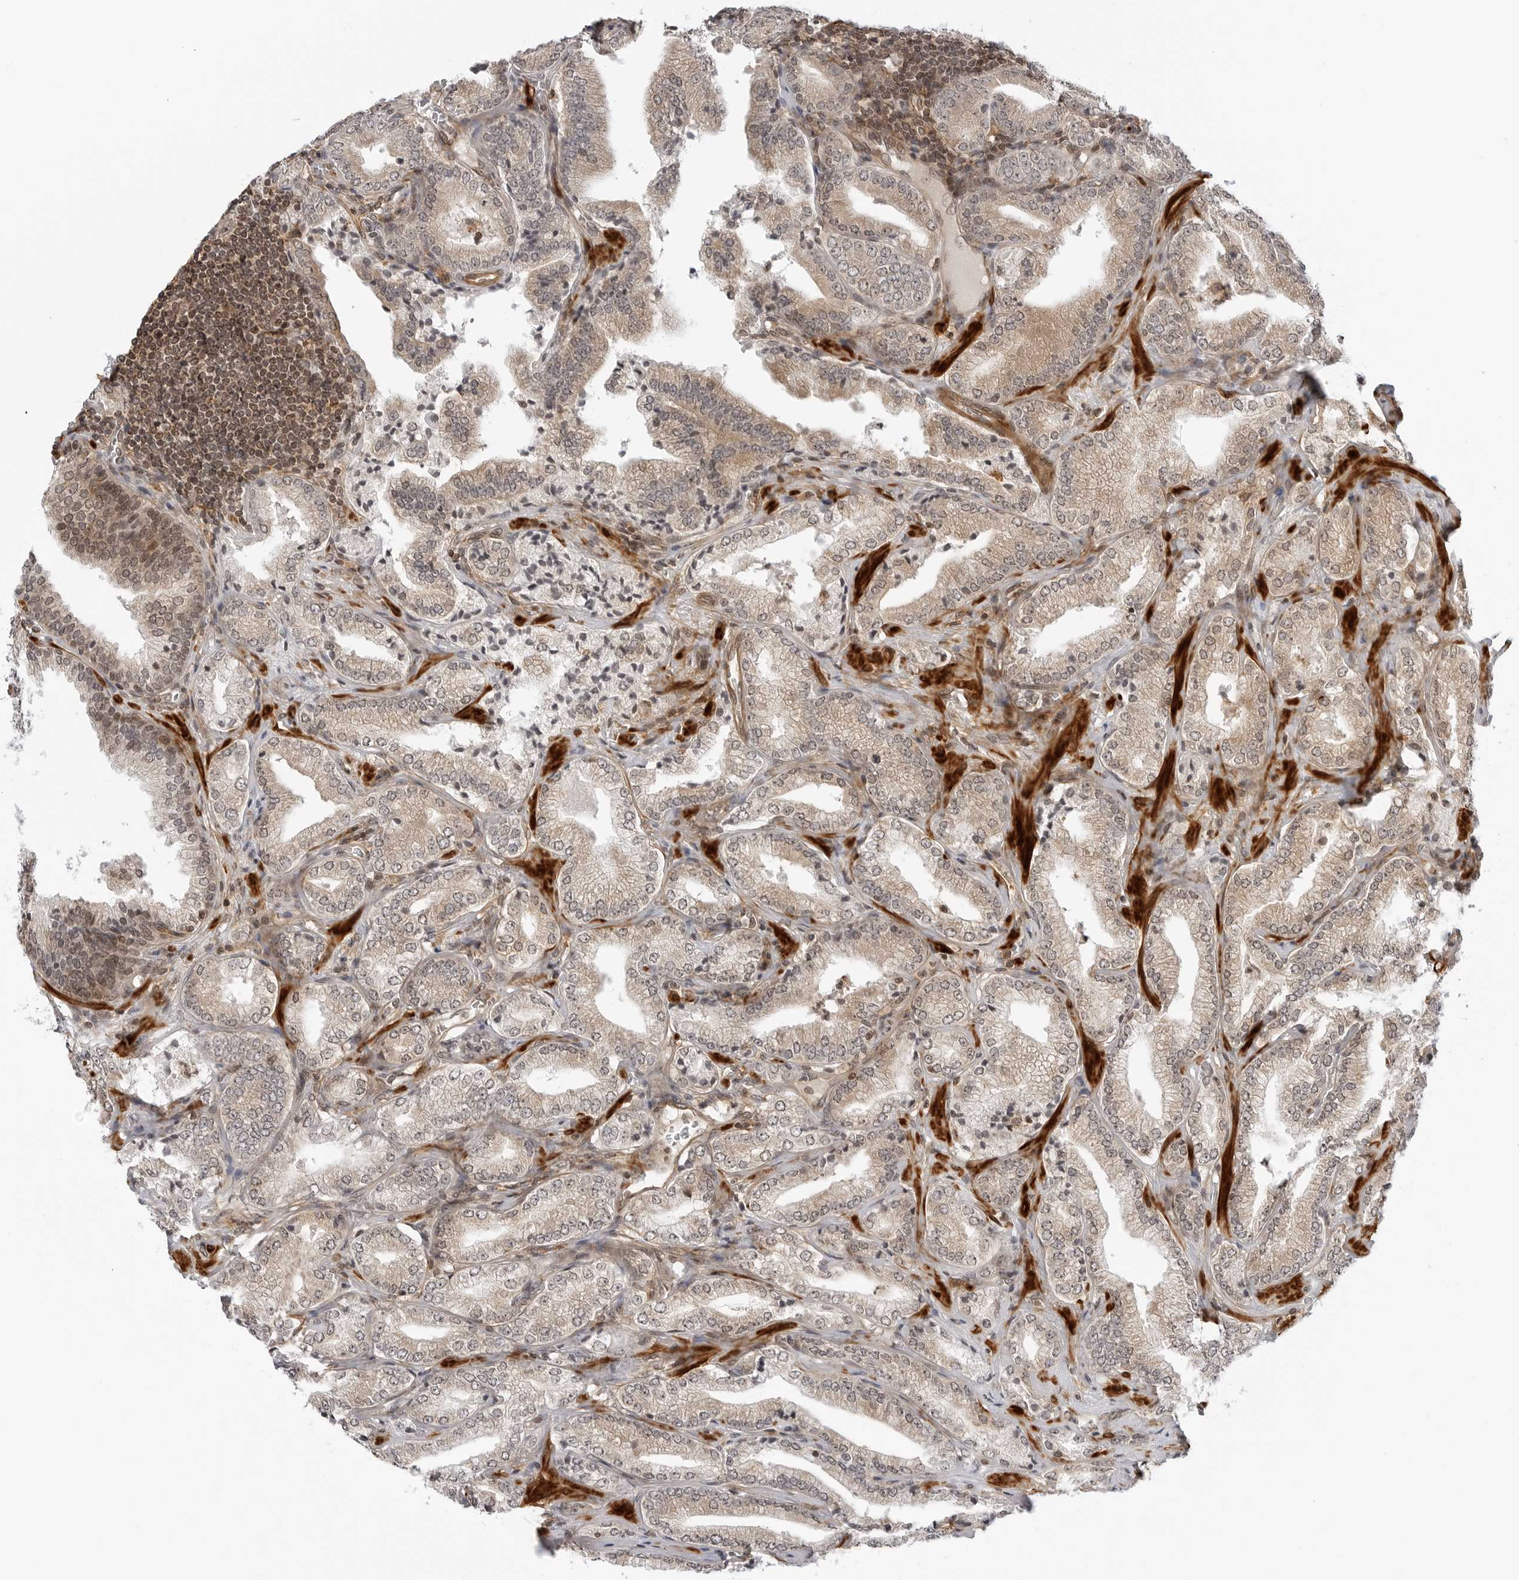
{"staining": {"intensity": "weak", "quantity": ">75%", "location": "cytoplasmic/membranous"}, "tissue": "prostate cancer", "cell_type": "Tumor cells", "image_type": "cancer", "snomed": [{"axis": "morphology", "description": "Adenocarcinoma, Low grade"}, {"axis": "topography", "description": "Prostate"}], "caption": "A brown stain highlights weak cytoplasmic/membranous staining of a protein in human low-grade adenocarcinoma (prostate) tumor cells.", "gene": "MAP2K5", "patient": {"sex": "male", "age": 62}}